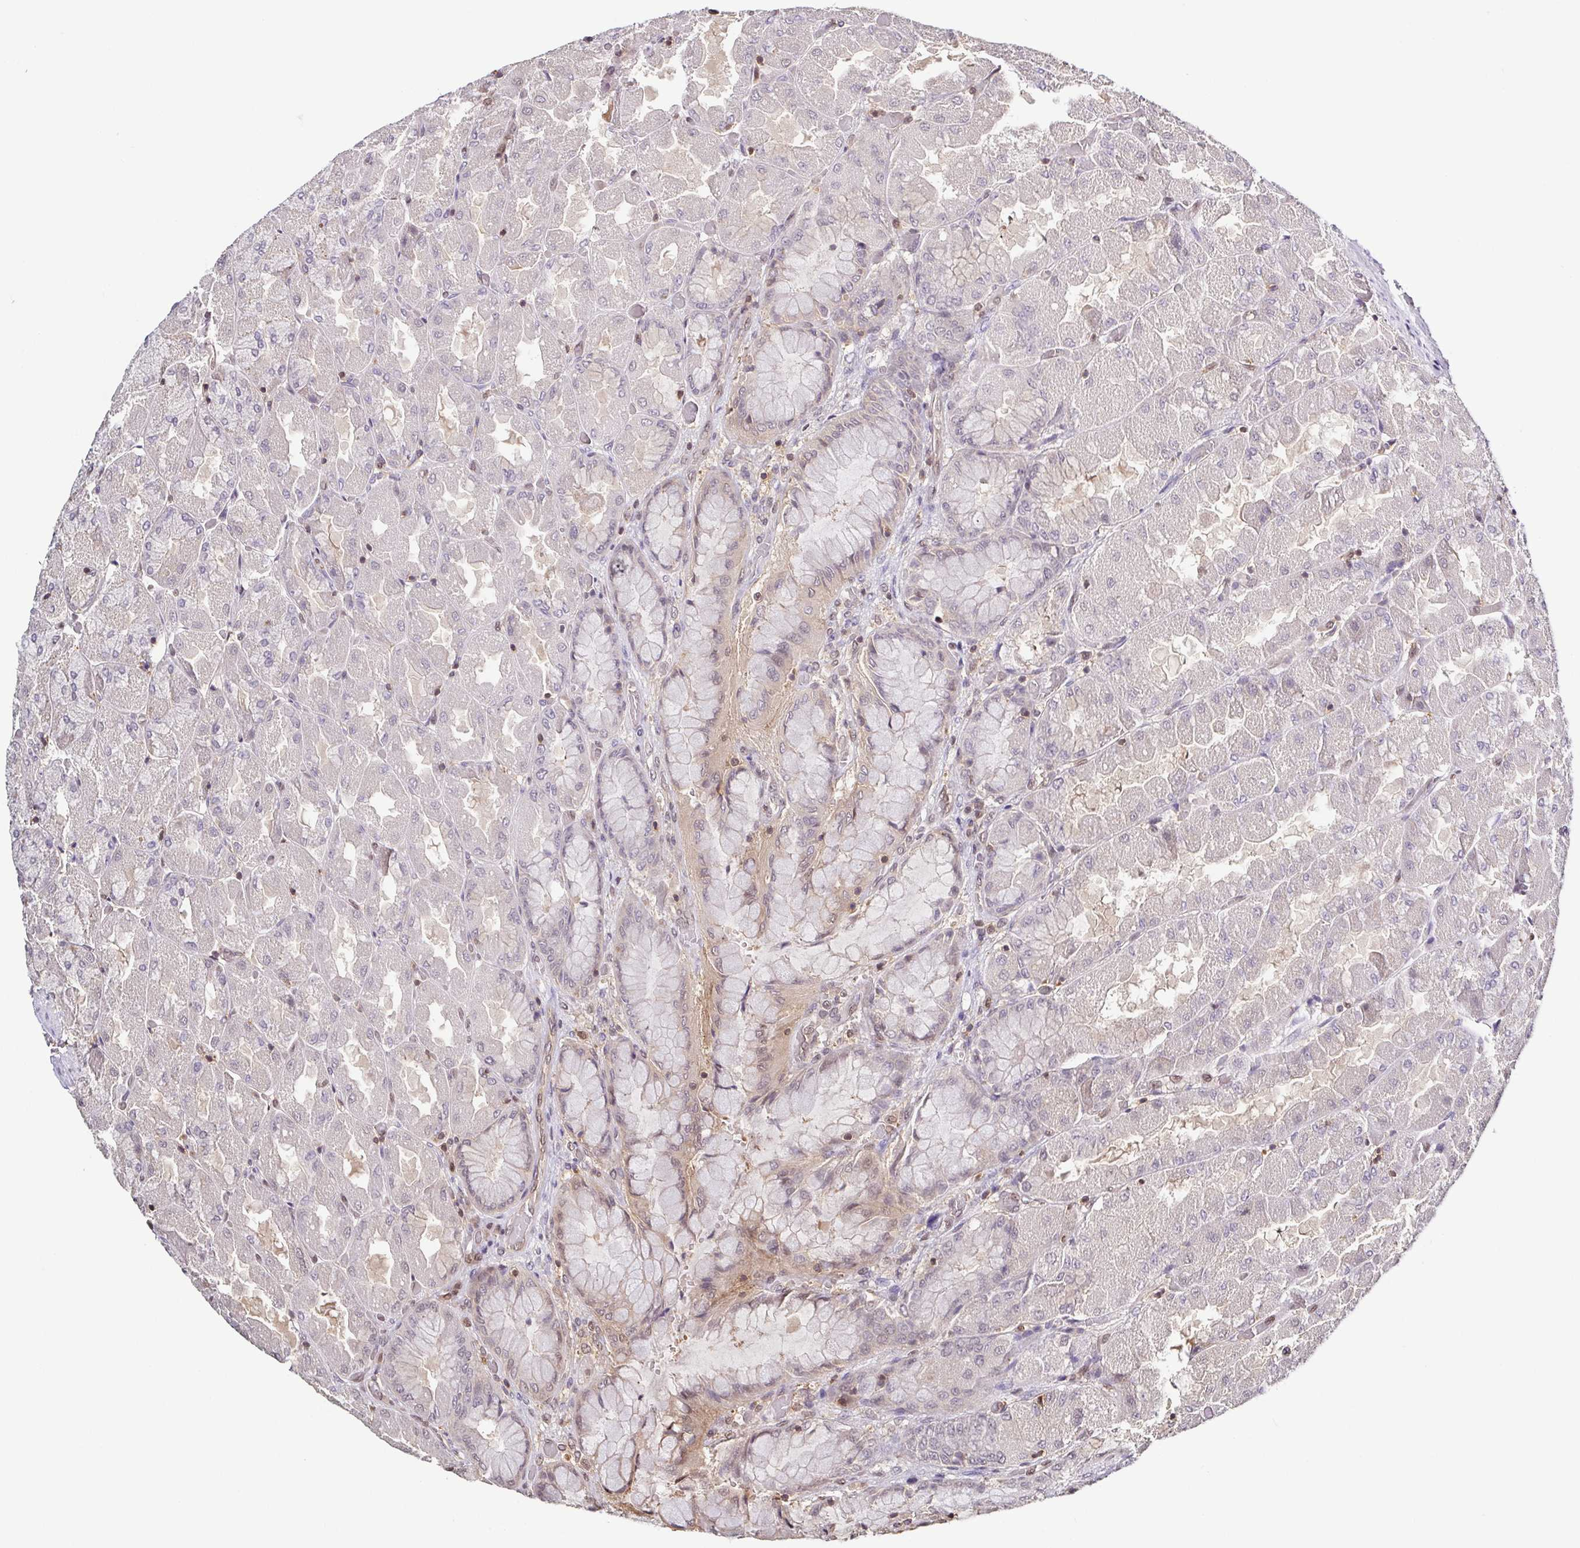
{"staining": {"intensity": "weak", "quantity": "25%-75%", "location": "cytoplasmic/membranous,nuclear"}, "tissue": "stomach", "cell_type": "Glandular cells", "image_type": "normal", "snomed": [{"axis": "morphology", "description": "Normal tissue, NOS"}, {"axis": "topography", "description": "Stomach"}], "caption": "Immunohistochemical staining of benign human stomach reveals weak cytoplasmic/membranous,nuclear protein staining in about 25%-75% of glandular cells. Using DAB (3,3'-diaminobenzidine) (brown) and hematoxylin (blue) stains, captured at high magnification using brightfield microscopy.", "gene": "PSMB9", "patient": {"sex": "female", "age": 61}}